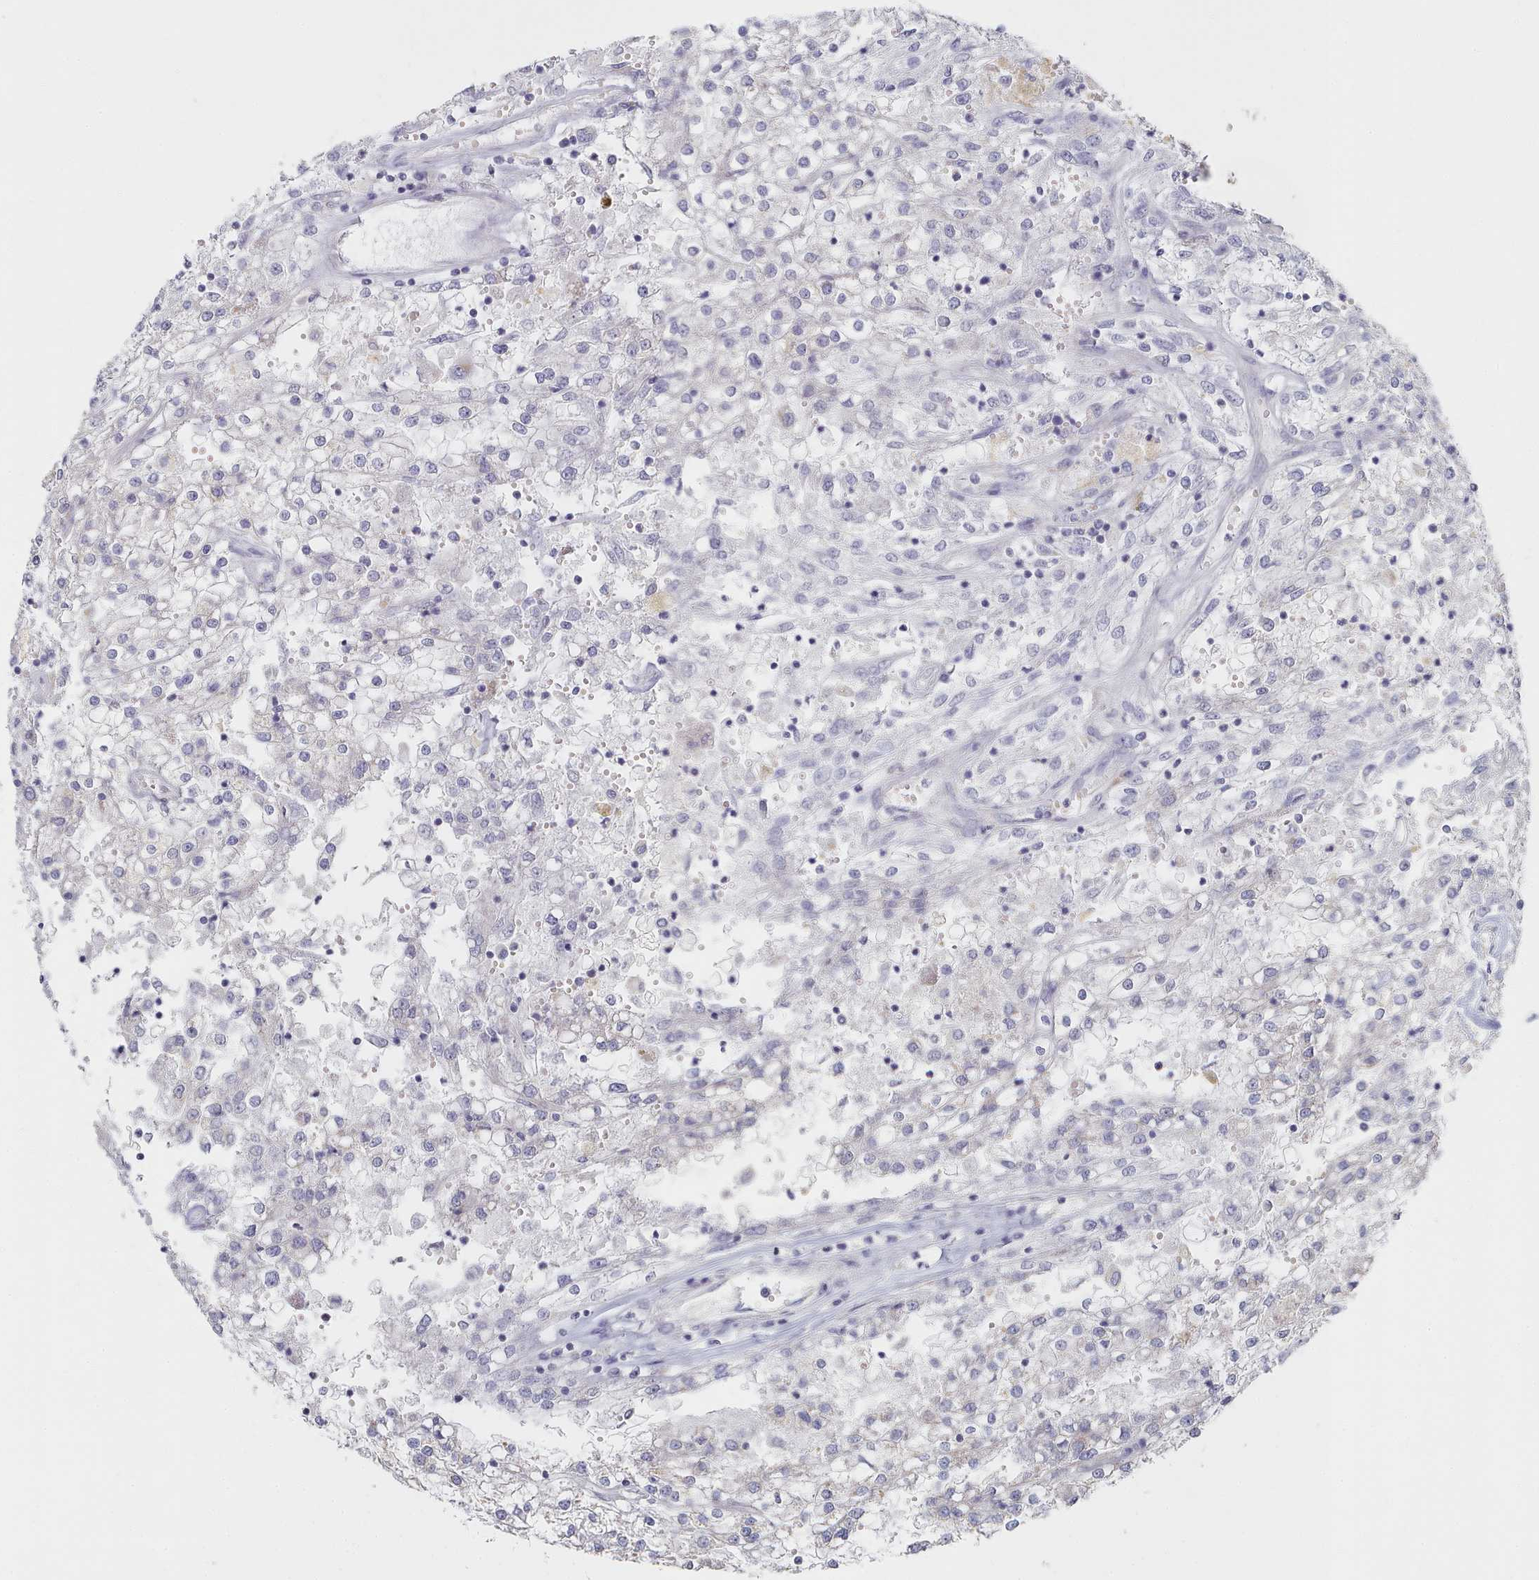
{"staining": {"intensity": "negative", "quantity": "none", "location": "none"}, "tissue": "renal cancer", "cell_type": "Tumor cells", "image_type": "cancer", "snomed": [{"axis": "morphology", "description": "Adenocarcinoma, NOS"}, {"axis": "topography", "description": "Kidney"}], "caption": "Immunohistochemical staining of human renal adenocarcinoma reveals no significant staining in tumor cells.", "gene": "TYW1B", "patient": {"sex": "female", "age": 52}}